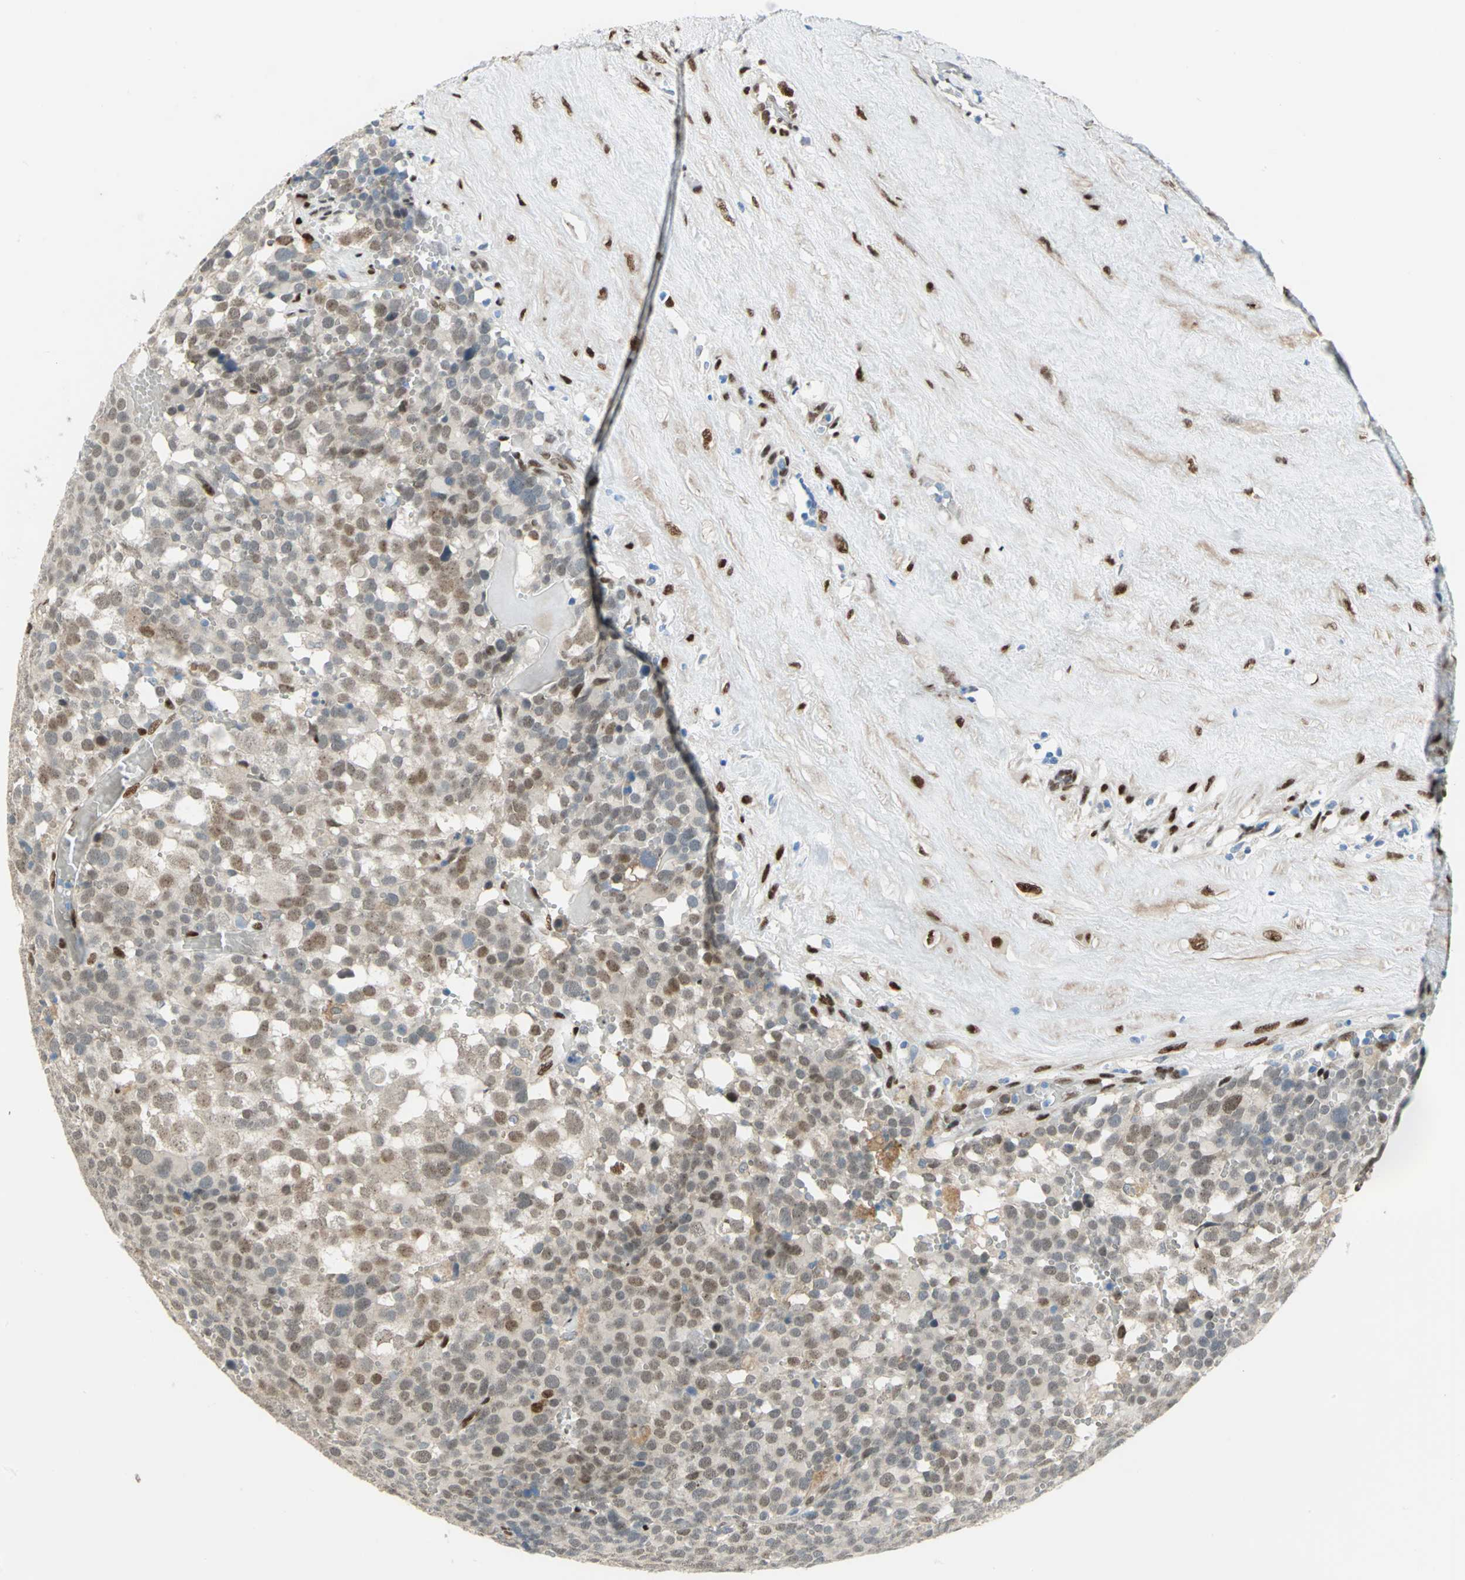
{"staining": {"intensity": "moderate", "quantity": ">75%", "location": "nuclear"}, "tissue": "testis cancer", "cell_type": "Tumor cells", "image_type": "cancer", "snomed": [{"axis": "morphology", "description": "Seminoma, NOS"}, {"axis": "topography", "description": "Testis"}], "caption": "Testis cancer (seminoma) stained with a protein marker exhibits moderate staining in tumor cells.", "gene": "RBFOX2", "patient": {"sex": "male", "age": 71}}